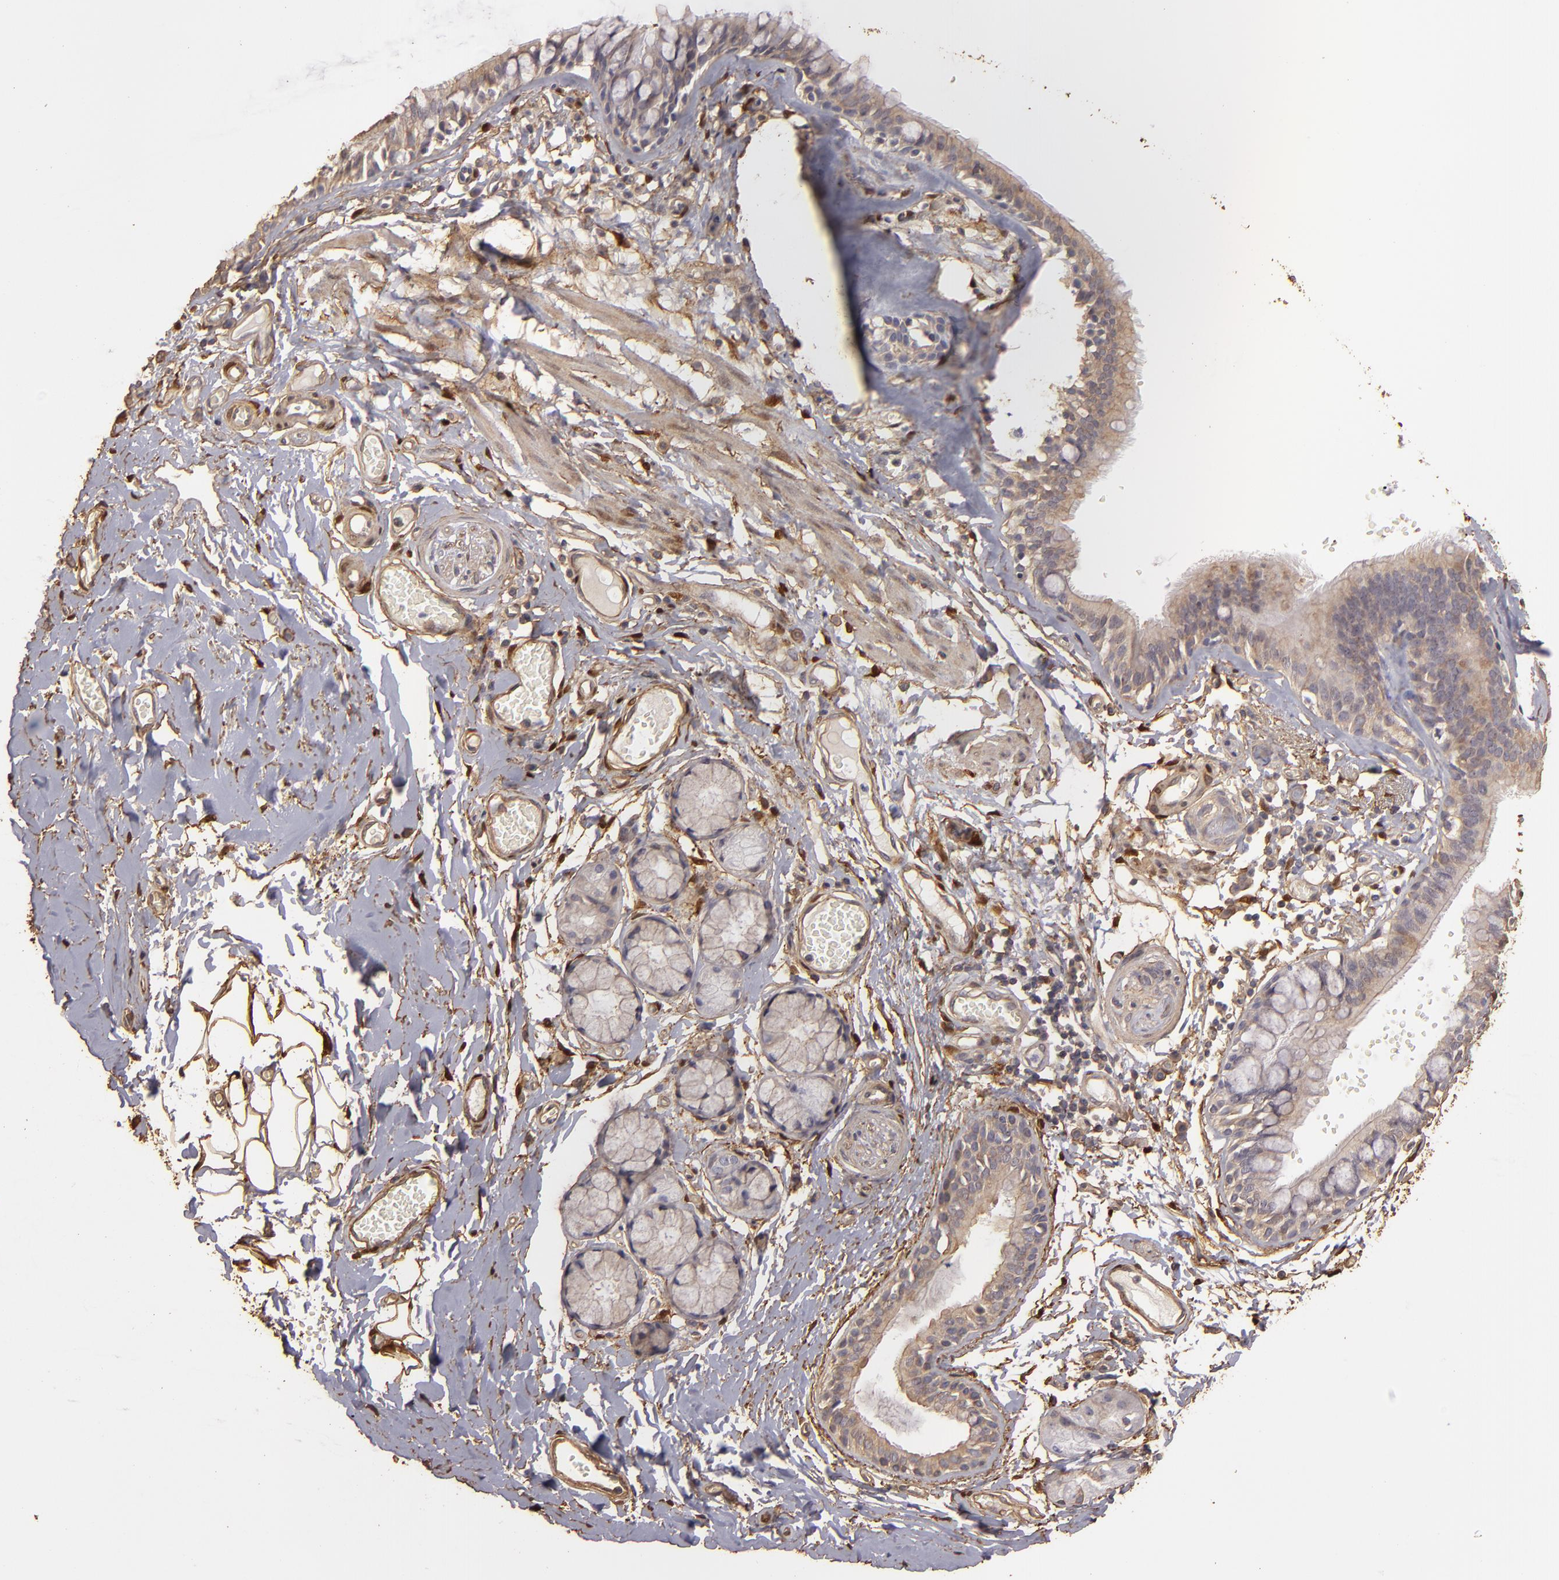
{"staining": {"intensity": "weak", "quantity": ">75%", "location": "cytoplasmic/membranous"}, "tissue": "bronchus", "cell_type": "Respiratory epithelial cells", "image_type": "normal", "snomed": [{"axis": "morphology", "description": "Normal tissue, NOS"}, {"axis": "topography", "description": "Bronchus"}, {"axis": "topography", "description": "Lung"}], "caption": "Brown immunohistochemical staining in unremarkable bronchus reveals weak cytoplasmic/membranous positivity in approximately >75% of respiratory epithelial cells.", "gene": "HSPB6", "patient": {"sex": "female", "age": 56}}